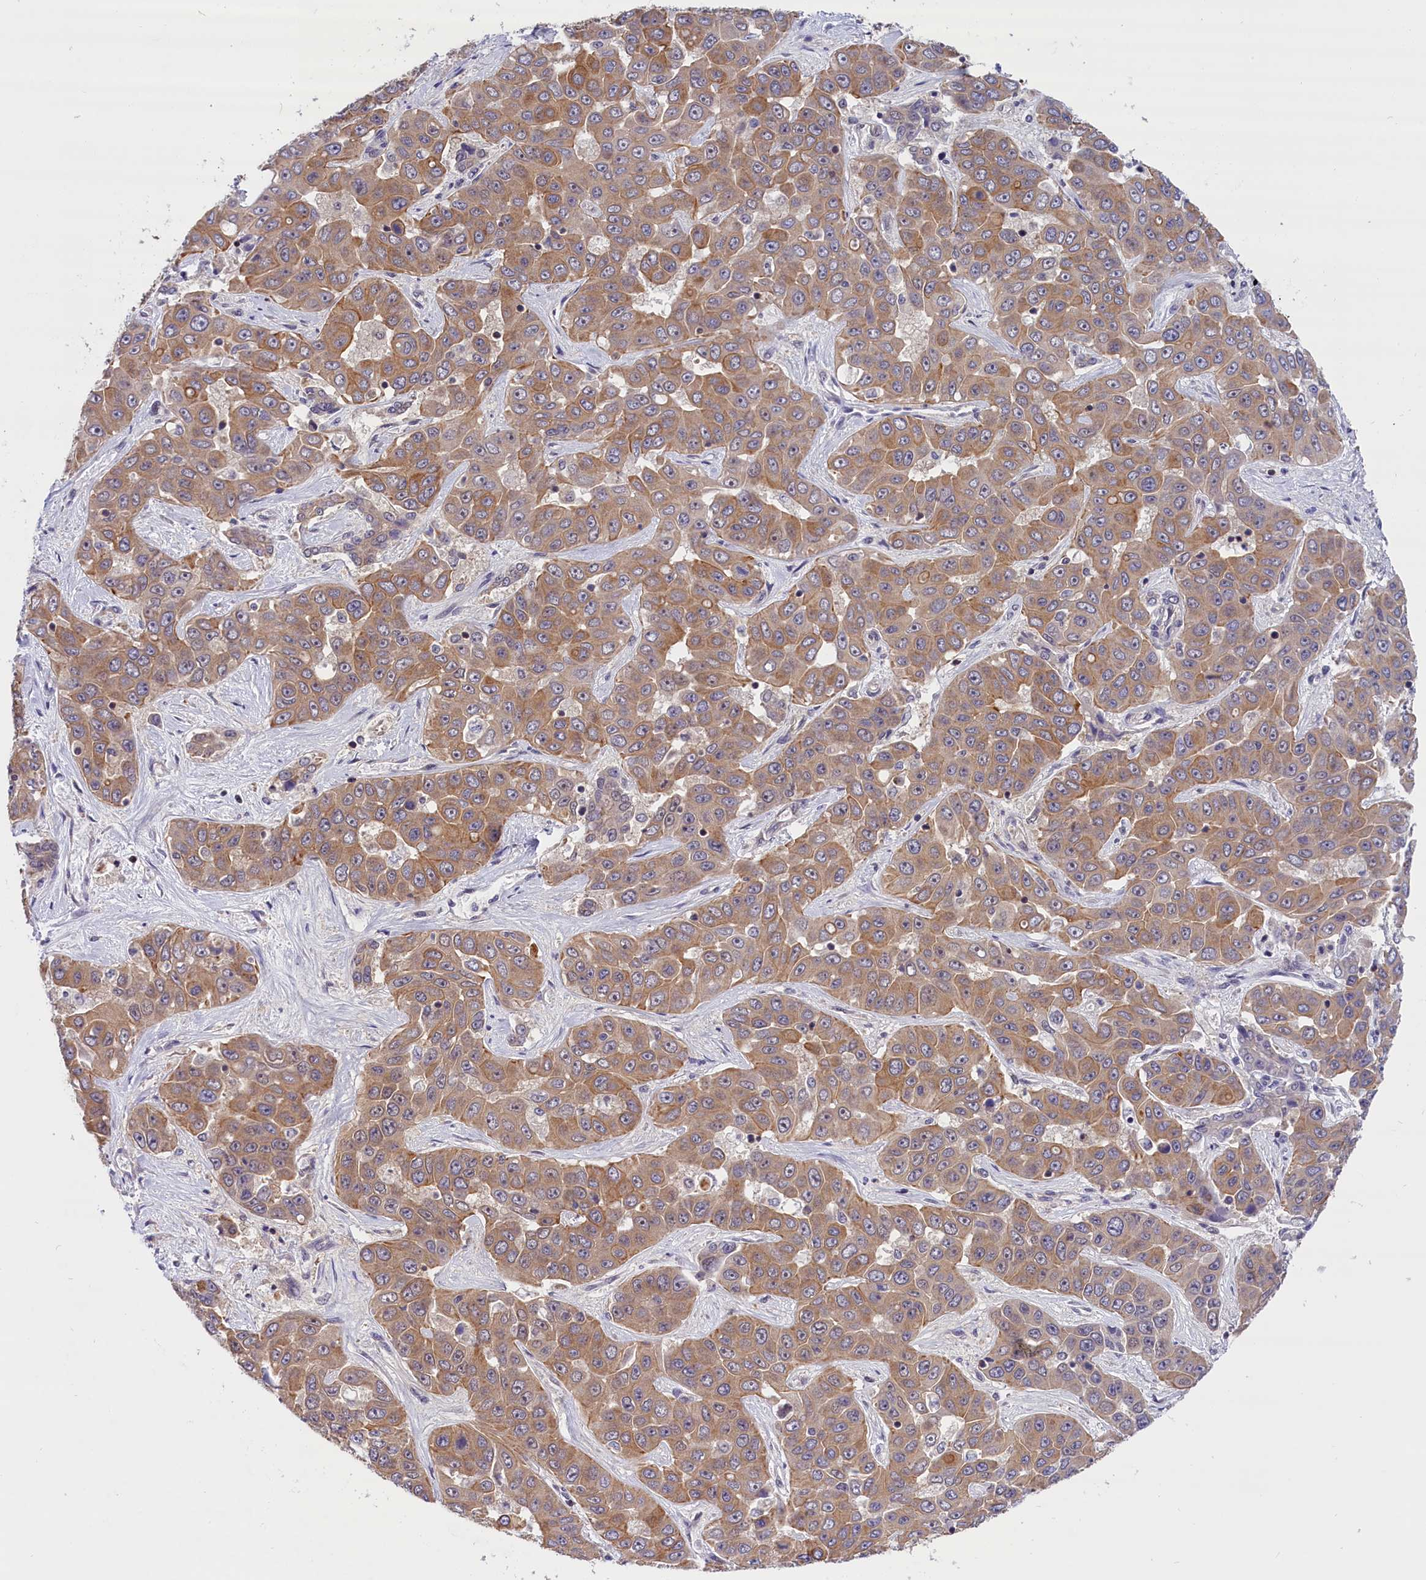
{"staining": {"intensity": "moderate", "quantity": ">75%", "location": "cytoplasmic/membranous"}, "tissue": "liver cancer", "cell_type": "Tumor cells", "image_type": "cancer", "snomed": [{"axis": "morphology", "description": "Cholangiocarcinoma"}, {"axis": "topography", "description": "Liver"}], "caption": "Human cholangiocarcinoma (liver) stained with a brown dye exhibits moderate cytoplasmic/membranous positive positivity in approximately >75% of tumor cells.", "gene": "TBCB", "patient": {"sex": "female", "age": 52}}